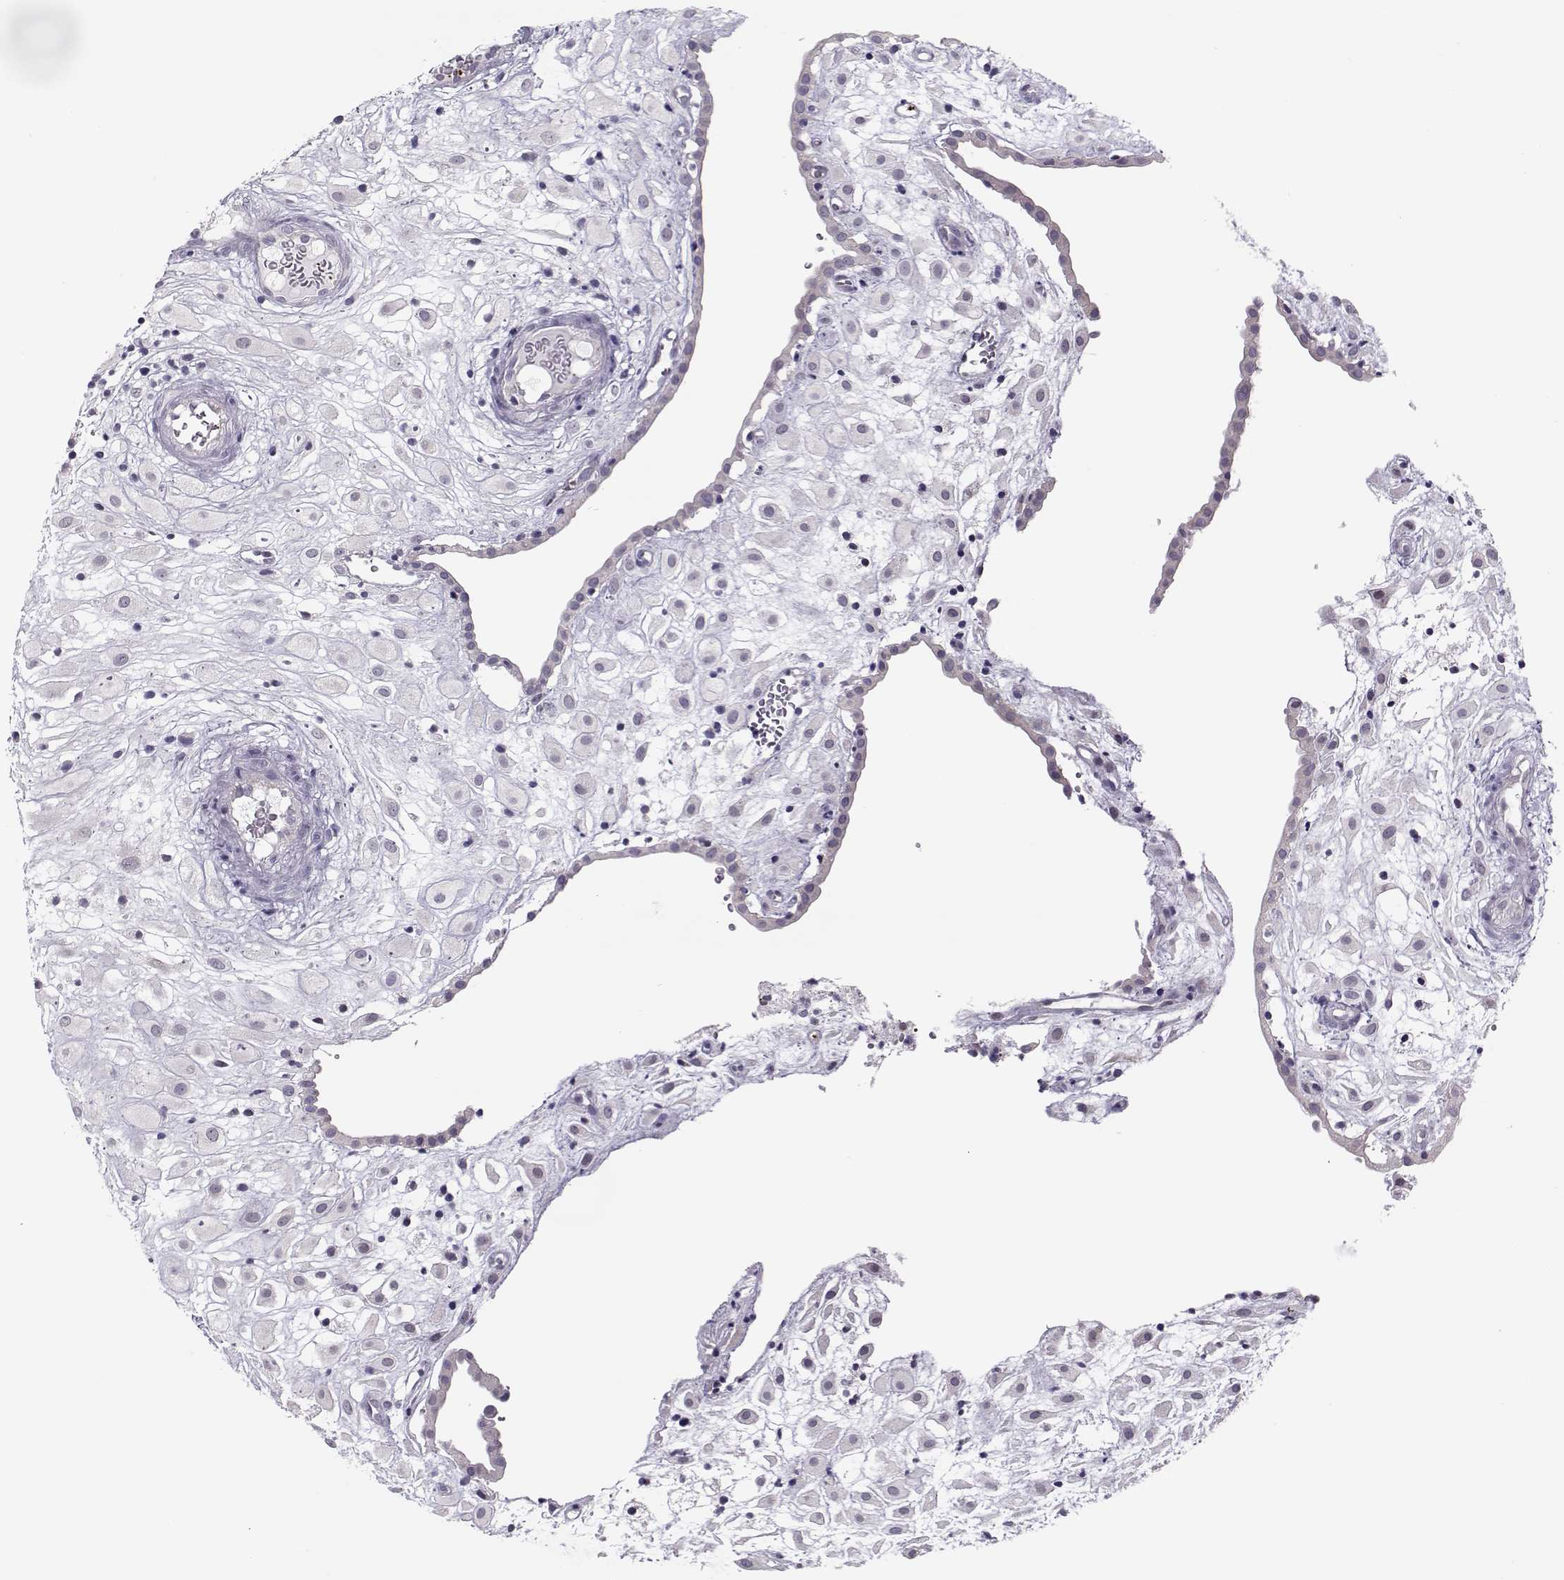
{"staining": {"intensity": "negative", "quantity": "none", "location": "none"}, "tissue": "placenta", "cell_type": "Decidual cells", "image_type": "normal", "snomed": [{"axis": "morphology", "description": "Normal tissue, NOS"}, {"axis": "topography", "description": "Placenta"}], "caption": "Image shows no significant protein staining in decidual cells of normal placenta. Nuclei are stained in blue.", "gene": "KLF17", "patient": {"sex": "female", "age": 24}}